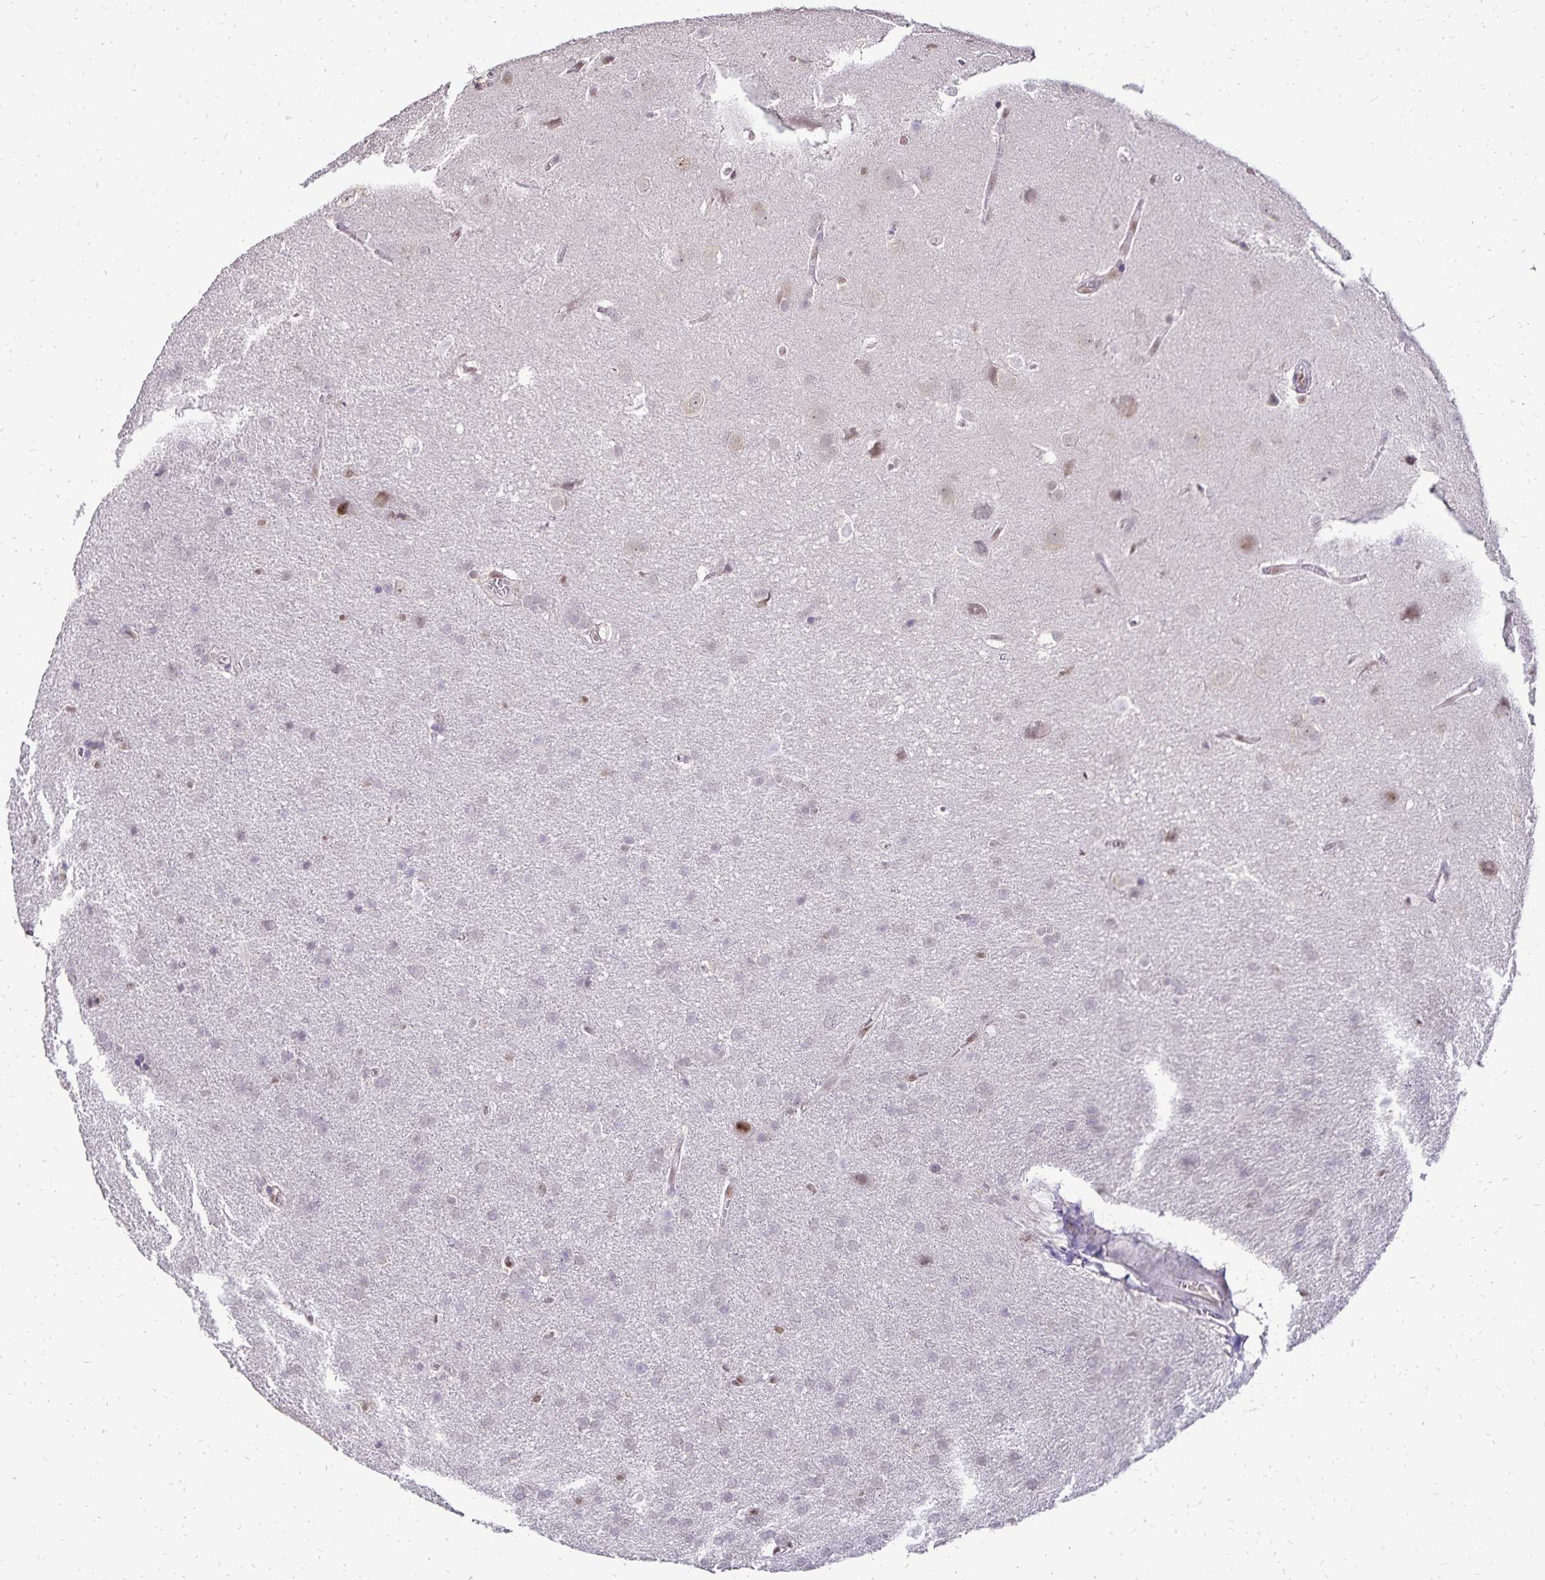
{"staining": {"intensity": "negative", "quantity": "none", "location": "none"}, "tissue": "glioma", "cell_type": "Tumor cells", "image_type": "cancer", "snomed": [{"axis": "morphology", "description": "Glioma, malignant, Low grade"}, {"axis": "topography", "description": "Brain"}], "caption": "IHC image of neoplastic tissue: human glioma stained with DAB shows no significant protein expression in tumor cells.", "gene": "POLB", "patient": {"sex": "female", "age": 32}}